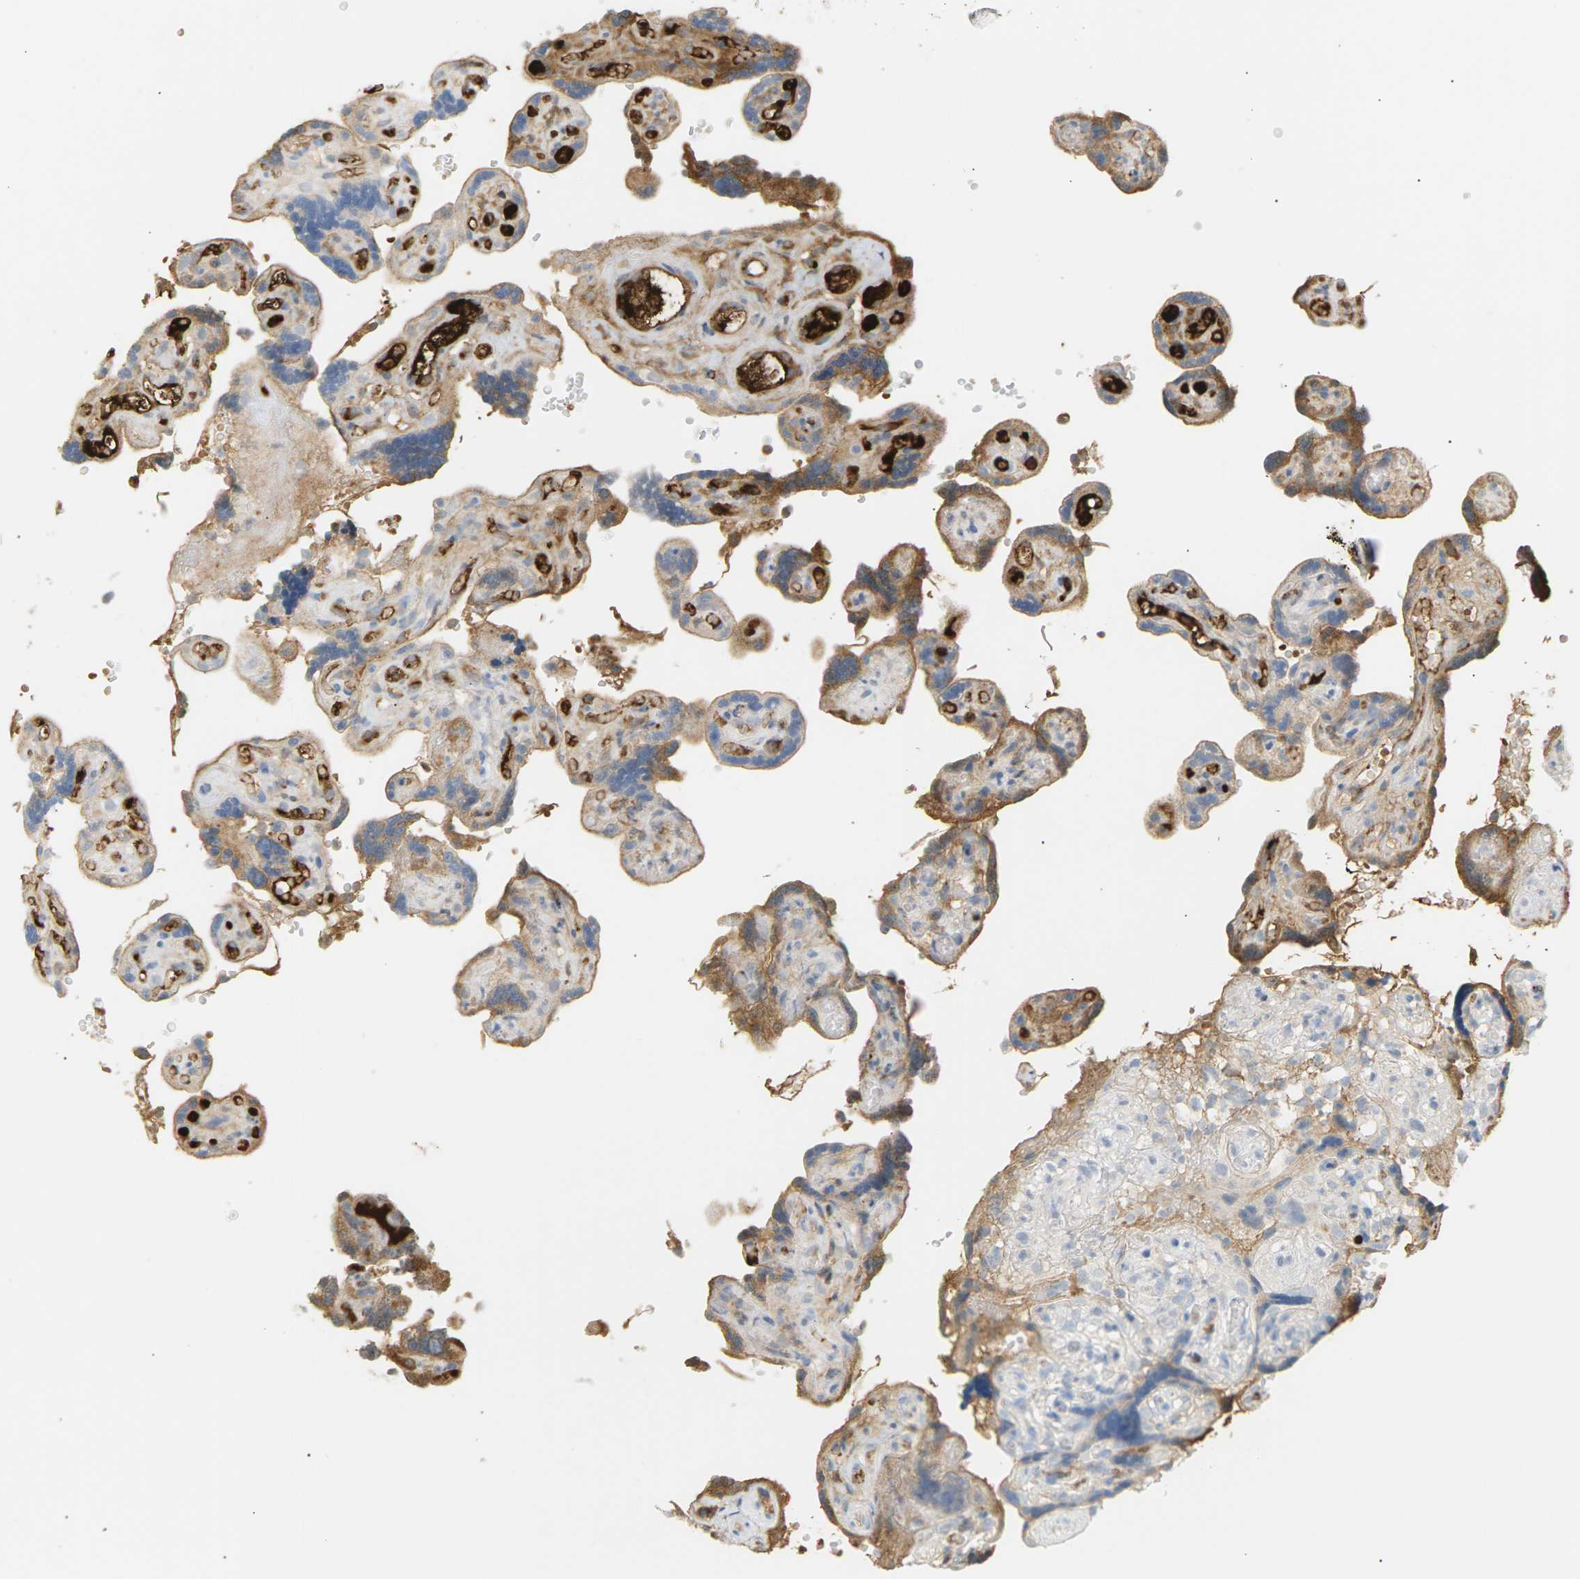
{"staining": {"intensity": "weak", "quantity": "<25%", "location": "cytoplasmic/membranous"}, "tissue": "placenta", "cell_type": "Decidual cells", "image_type": "normal", "snomed": [{"axis": "morphology", "description": "Normal tissue, NOS"}, {"axis": "topography", "description": "Placenta"}], "caption": "Decidual cells are negative for protein expression in unremarkable human placenta. (DAB immunohistochemistry, high magnification).", "gene": "IGLC3", "patient": {"sex": "female", "age": 30}}